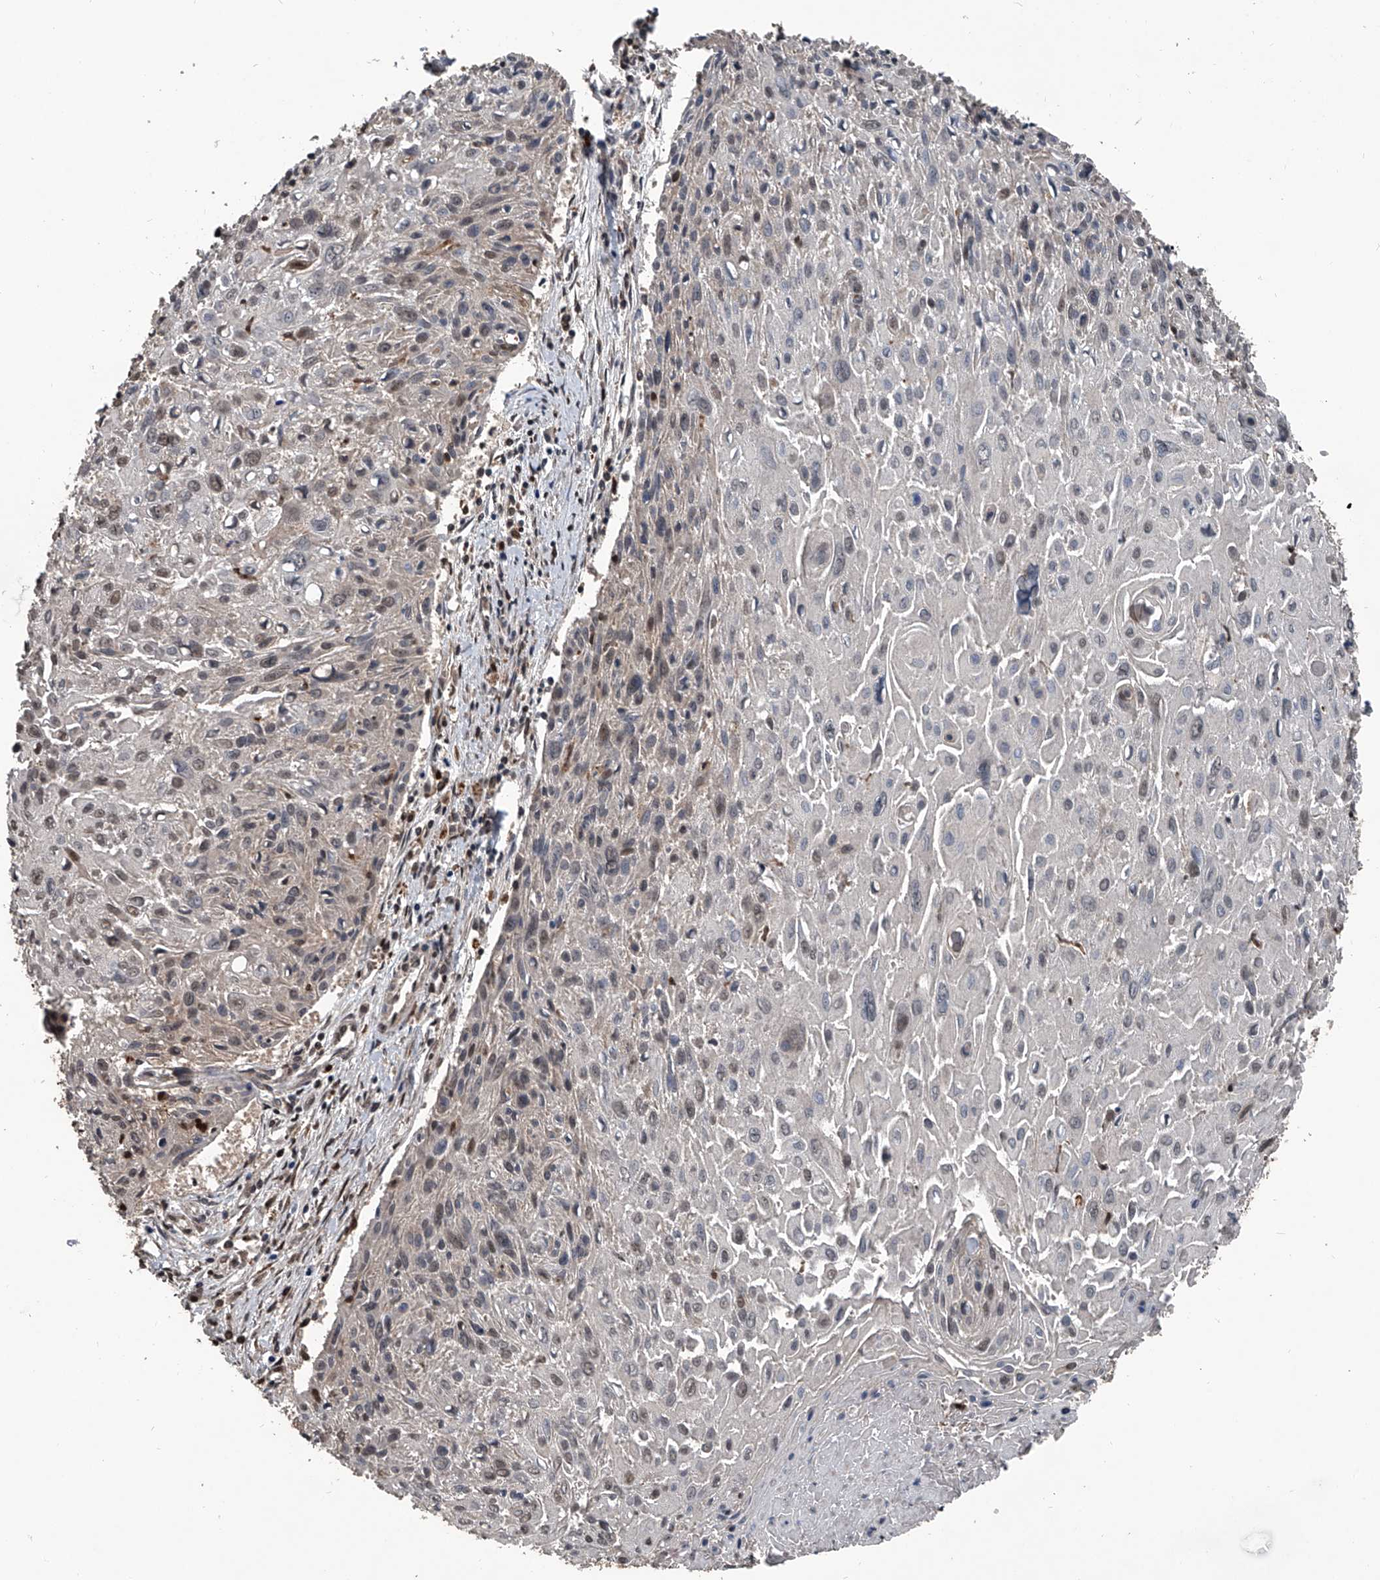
{"staining": {"intensity": "moderate", "quantity": "<25%", "location": "nuclear"}, "tissue": "cervical cancer", "cell_type": "Tumor cells", "image_type": "cancer", "snomed": [{"axis": "morphology", "description": "Squamous cell carcinoma, NOS"}, {"axis": "topography", "description": "Cervix"}], "caption": "High-power microscopy captured an immunohistochemistry (IHC) image of cervical cancer (squamous cell carcinoma), revealing moderate nuclear expression in approximately <25% of tumor cells.", "gene": "FKBP5", "patient": {"sex": "female", "age": 51}}